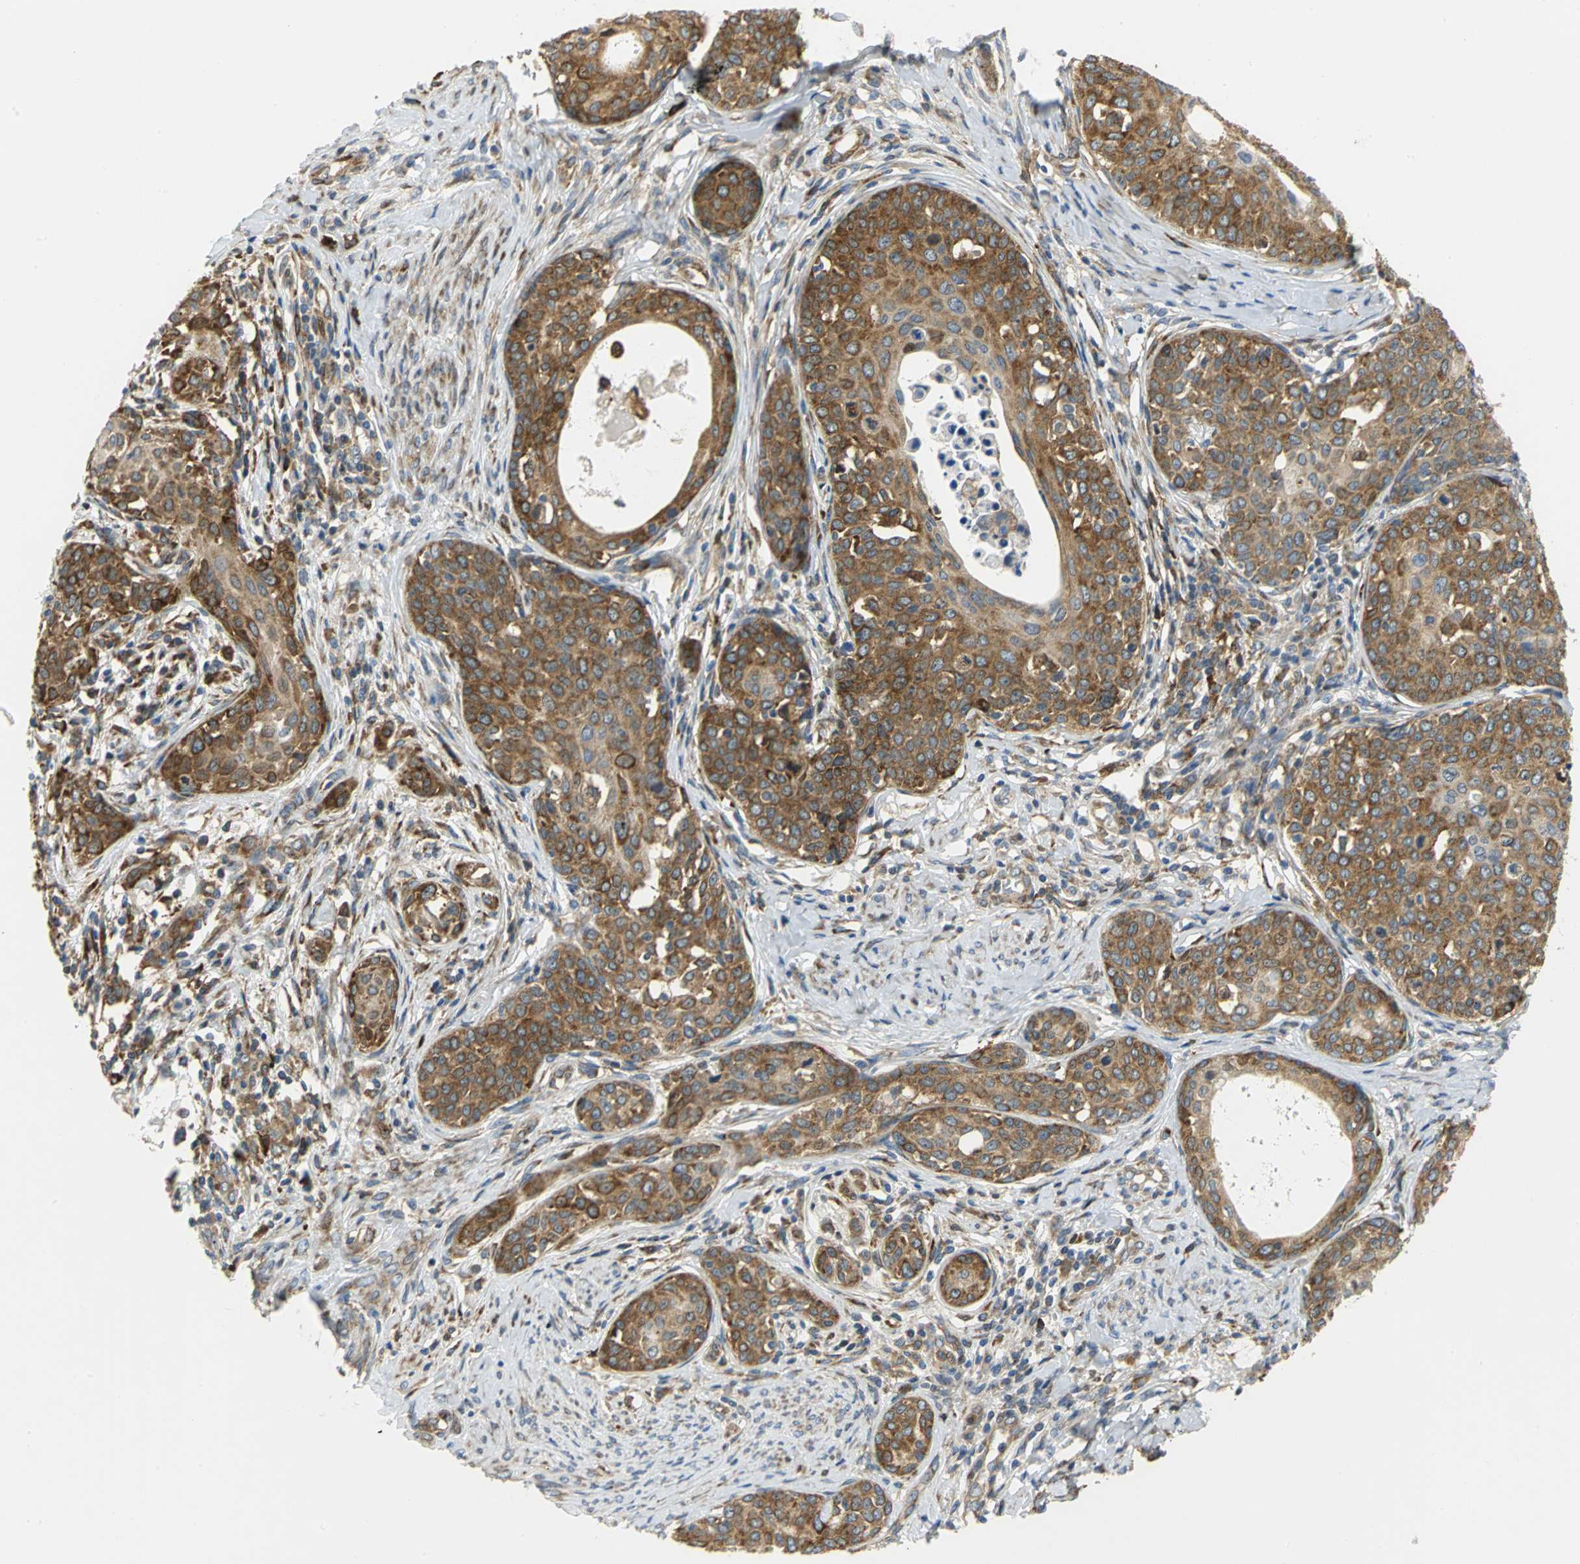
{"staining": {"intensity": "moderate", "quantity": ">75%", "location": "cytoplasmic/membranous"}, "tissue": "cervical cancer", "cell_type": "Tumor cells", "image_type": "cancer", "snomed": [{"axis": "morphology", "description": "Squamous cell carcinoma, NOS"}, {"axis": "morphology", "description": "Adenocarcinoma, NOS"}, {"axis": "topography", "description": "Cervix"}], "caption": "Adenocarcinoma (cervical) stained with a protein marker displays moderate staining in tumor cells.", "gene": "YBX1", "patient": {"sex": "female", "age": 52}}